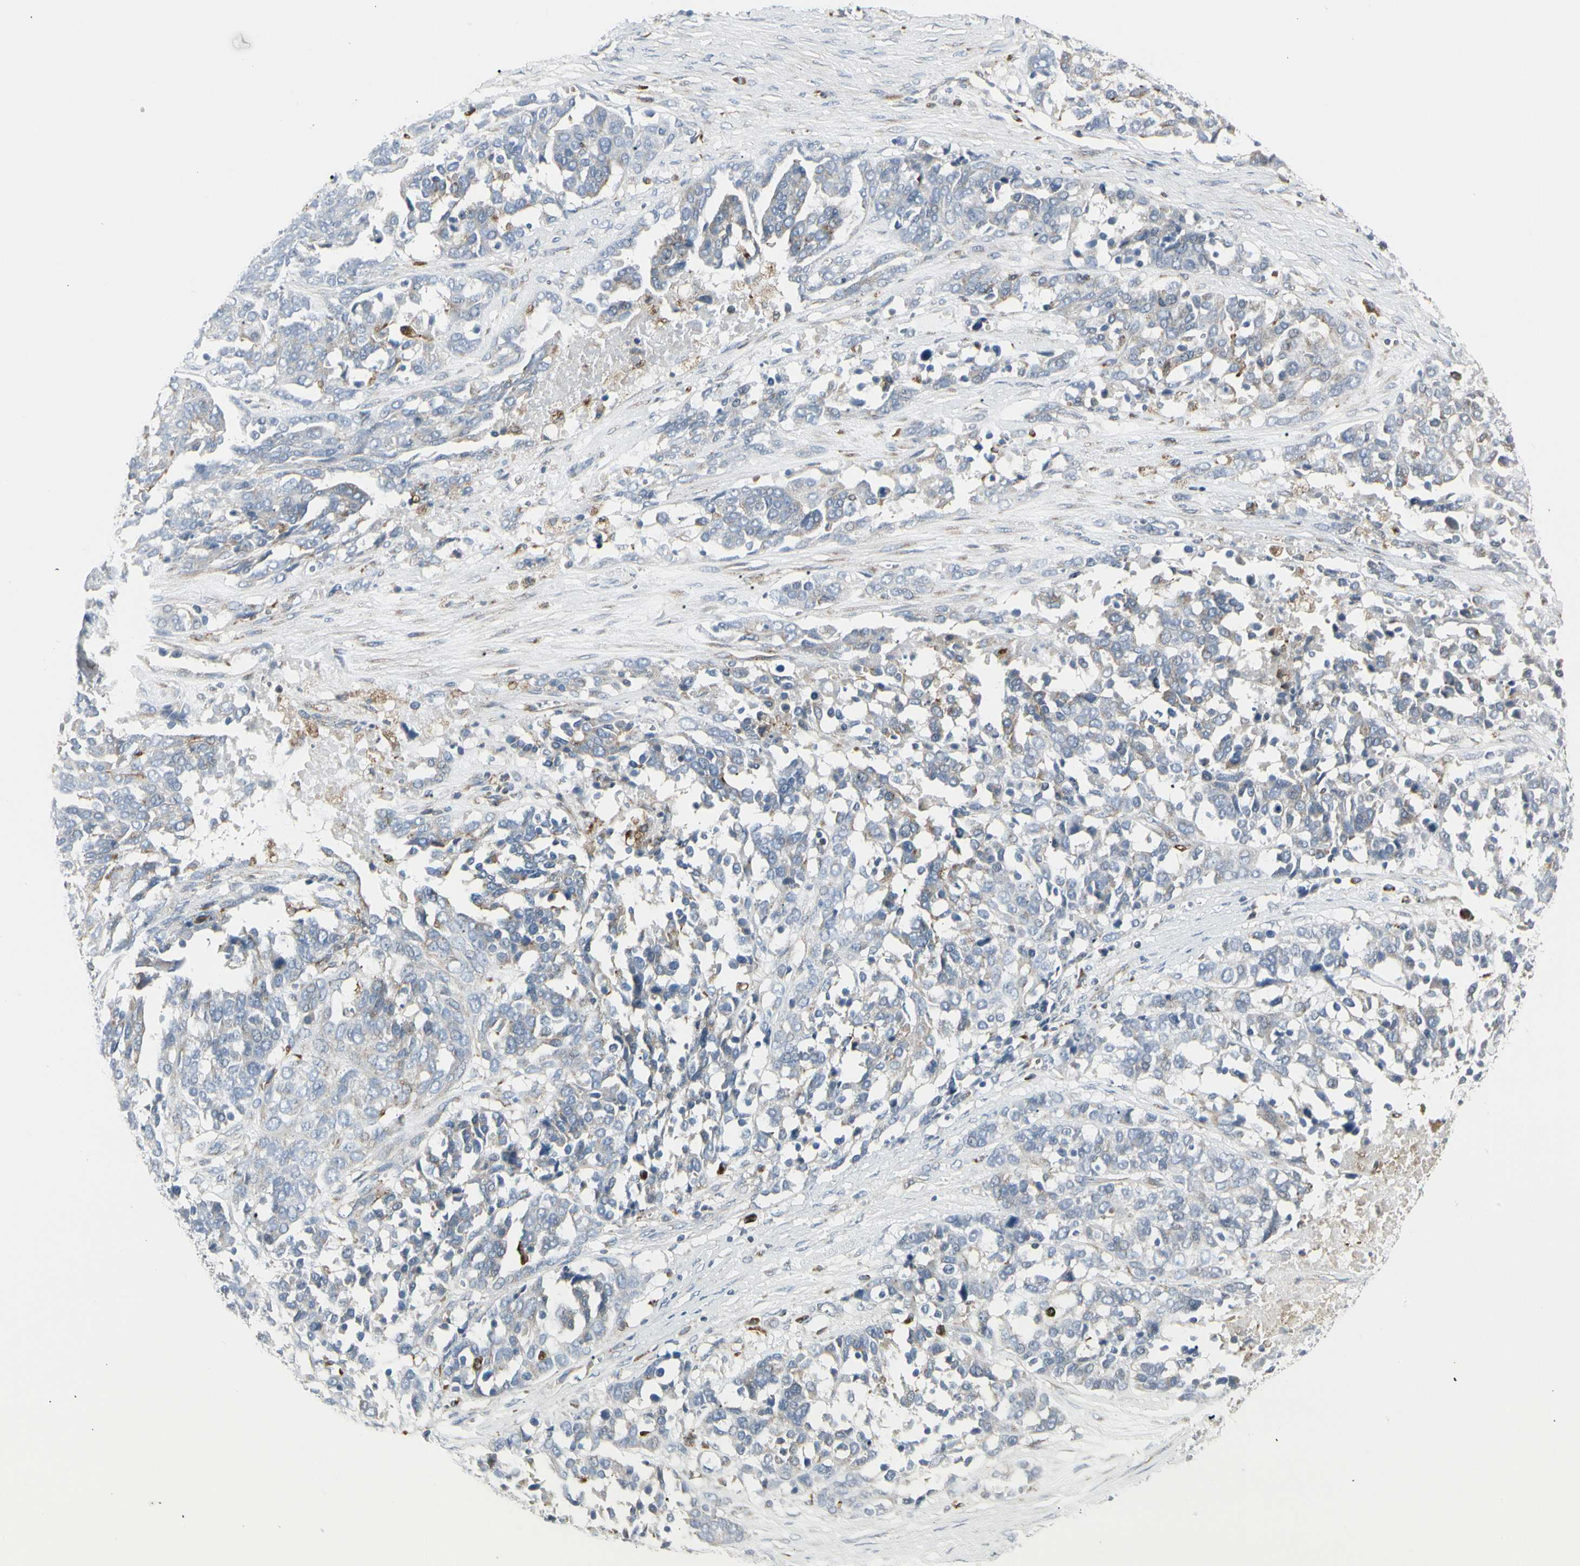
{"staining": {"intensity": "negative", "quantity": "none", "location": "none"}, "tissue": "ovarian cancer", "cell_type": "Tumor cells", "image_type": "cancer", "snomed": [{"axis": "morphology", "description": "Cystadenocarcinoma, serous, NOS"}, {"axis": "topography", "description": "Ovary"}], "caption": "This image is of ovarian cancer (serous cystadenocarcinoma) stained with immunohistochemistry (IHC) to label a protein in brown with the nuclei are counter-stained blue. There is no staining in tumor cells.", "gene": "ATP6V1B2", "patient": {"sex": "female", "age": 44}}